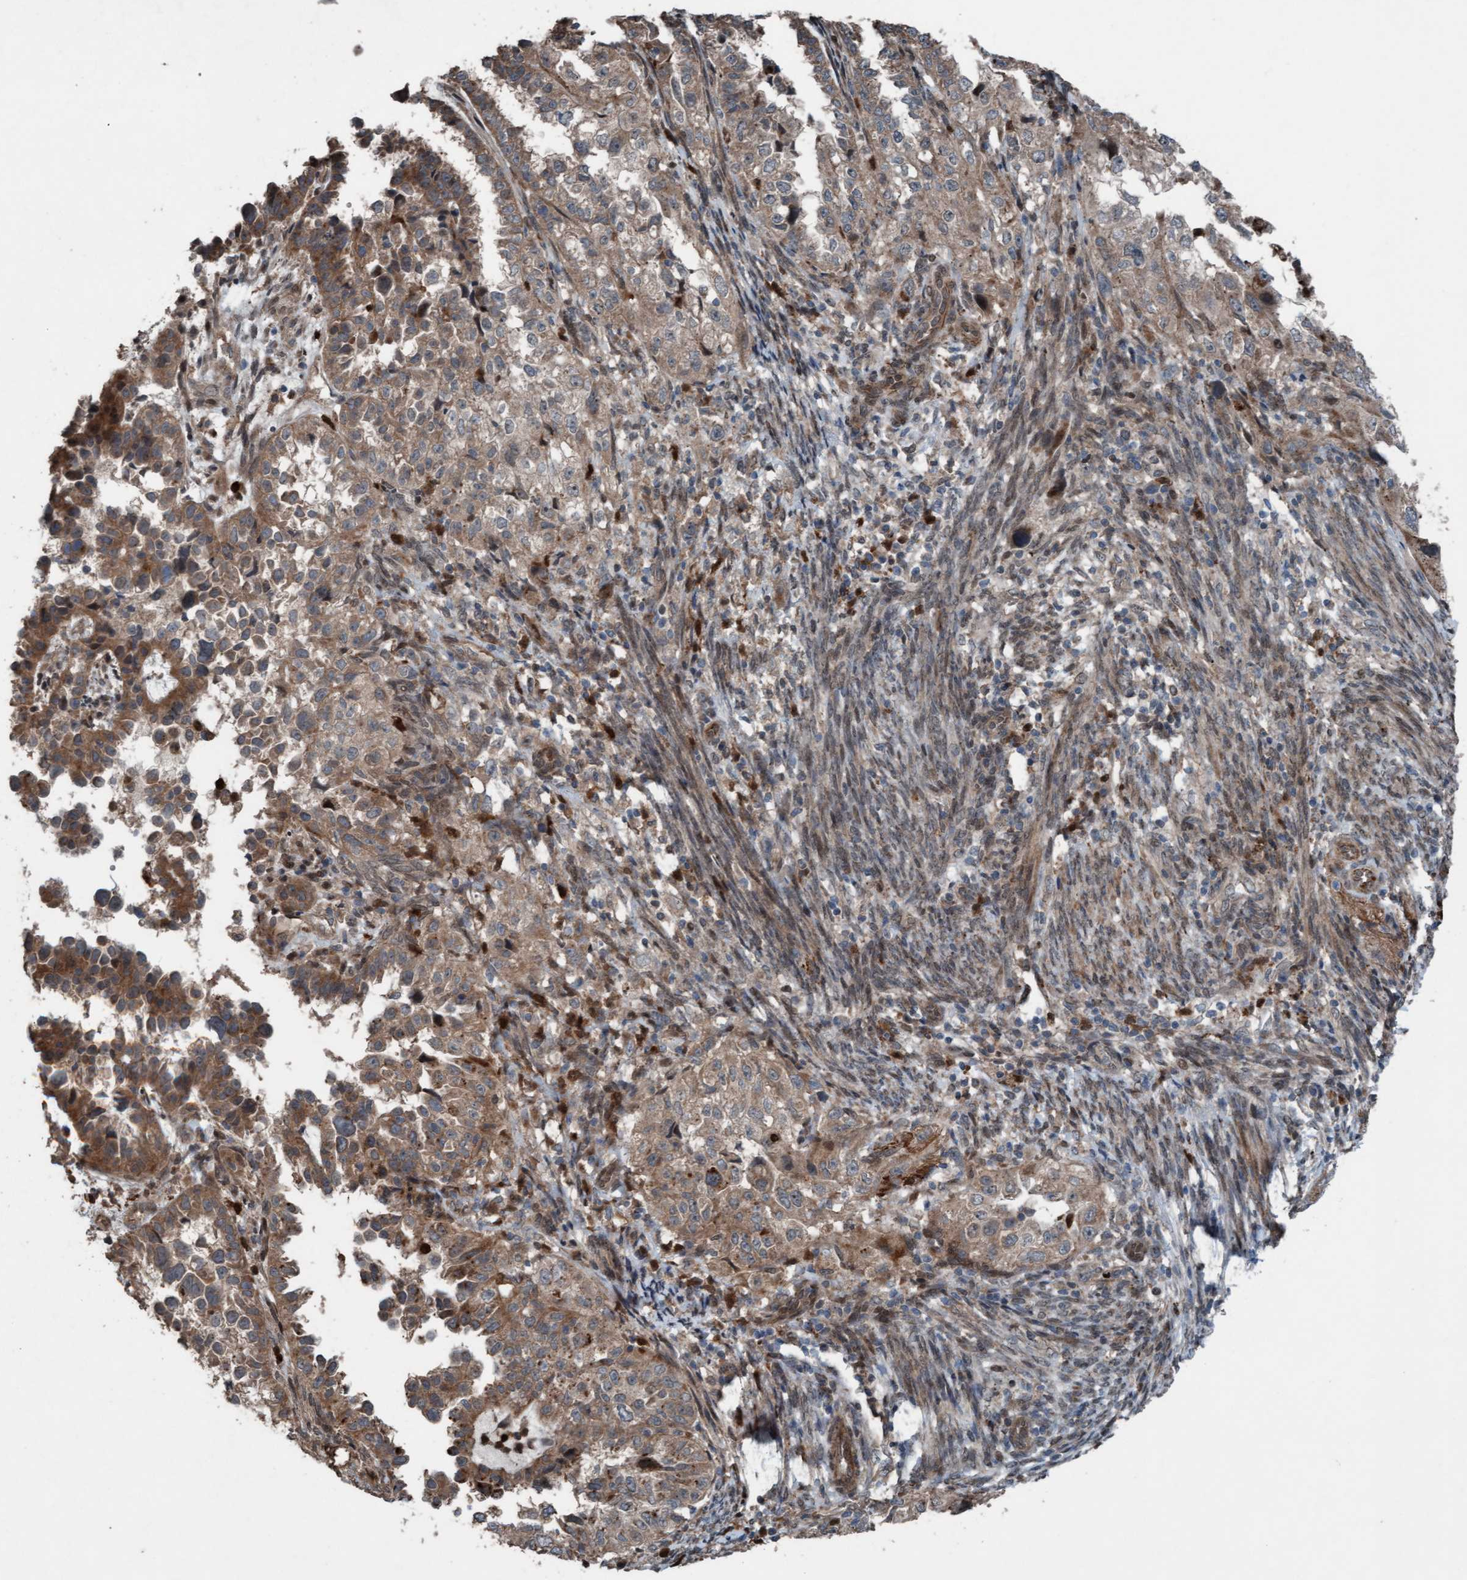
{"staining": {"intensity": "moderate", "quantity": ">75%", "location": "cytoplasmic/membranous"}, "tissue": "endometrial cancer", "cell_type": "Tumor cells", "image_type": "cancer", "snomed": [{"axis": "morphology", "description": "Adenocarcinoma, NOS"}, {"axis": "topography", "description": "Endometrium"}], "caption": "High-magnification brightfield microscopy of endometrial cancer stained with DAB (brown) and counterstained with hematoxylin (blue). tumor cells exhibit moderate cytoplasmic/membranous expression is identified in approximately>75% of cells.", "gene": "PLXNB2", "patient": {"sex": "female", "age": 85}}